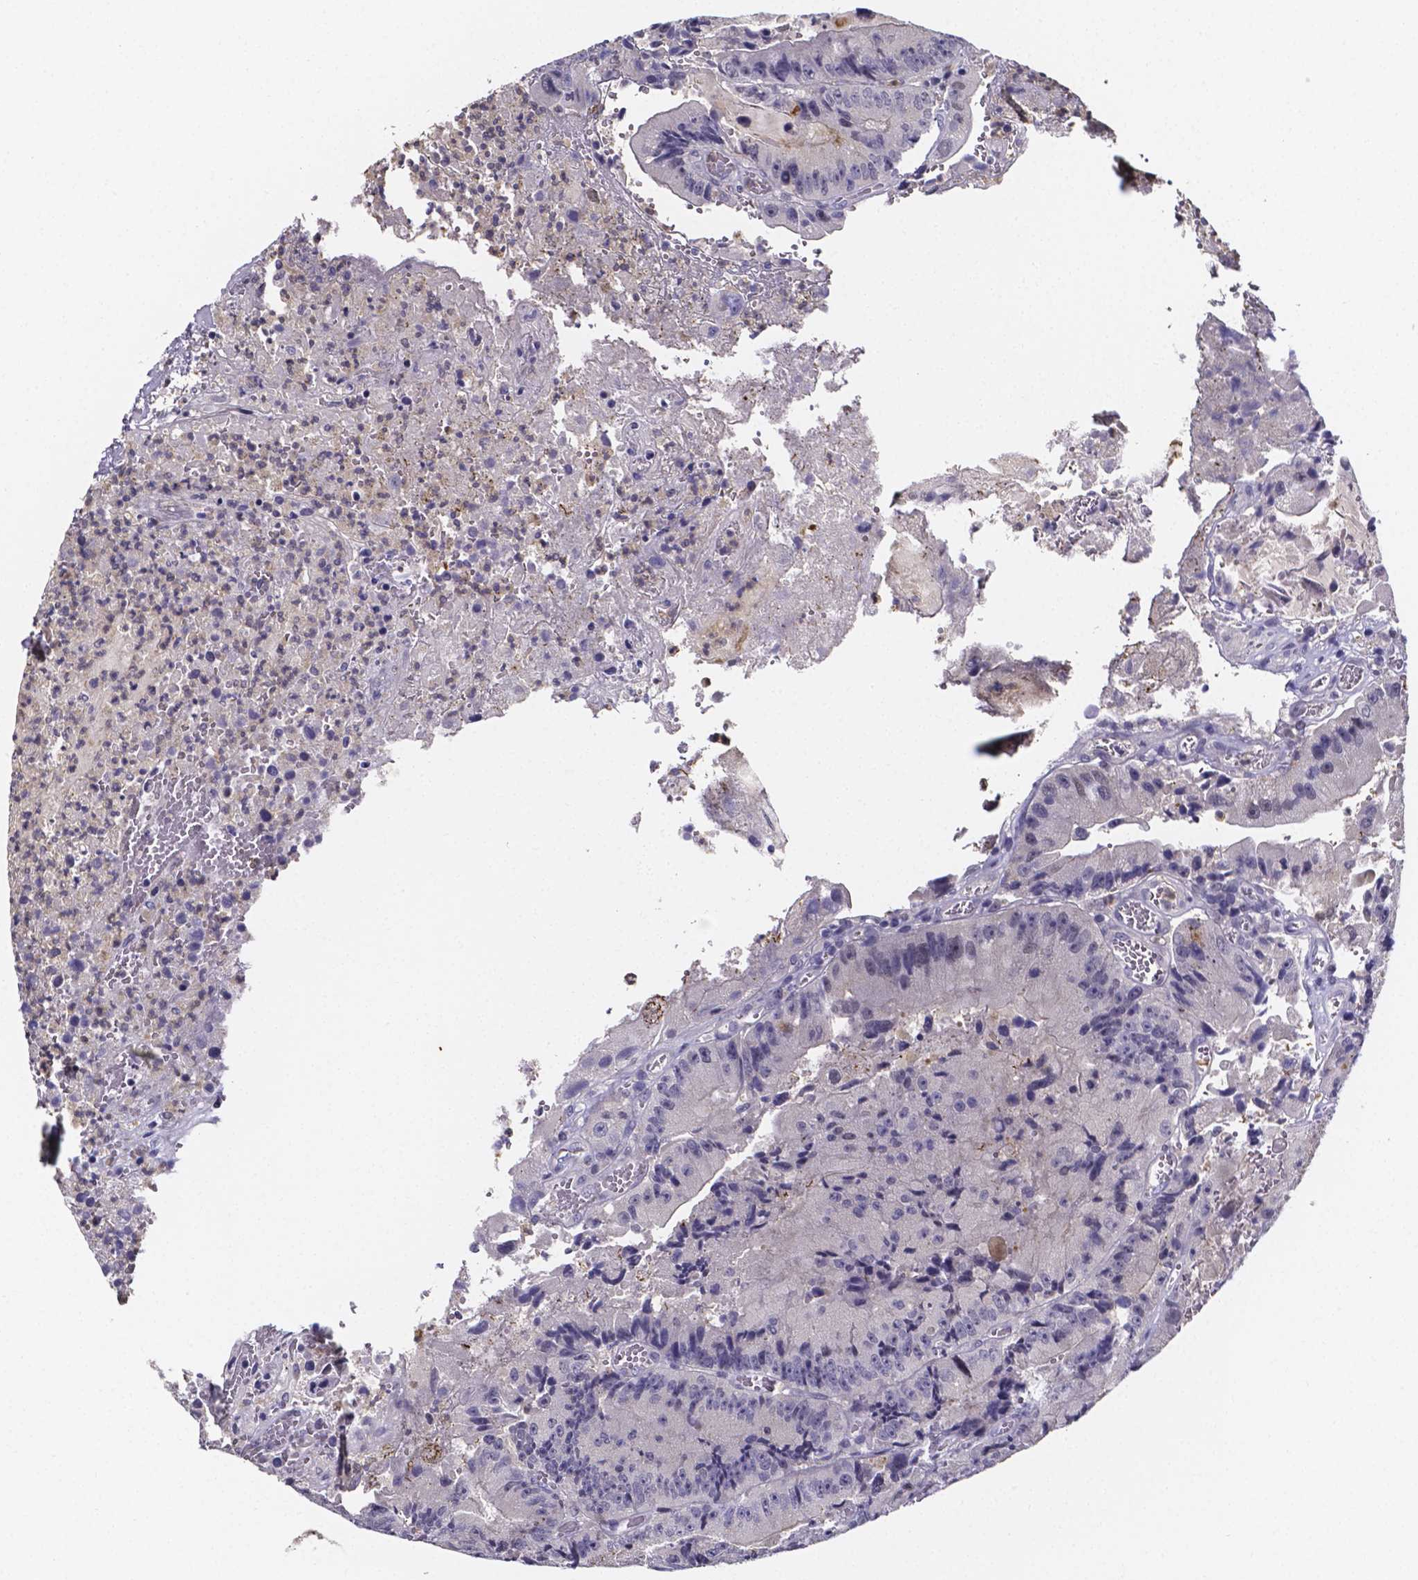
{"staining": {"intensity": "negative", "quantity": "none", "location": "none"}, "tissue": "colorectal cancer", "cell_type": "Tumor cells", "image_type": "cancer", "snomed": [{"axis": "morphology", "description": "Adenocarcinoma, NOS"}, {"axis": "topography", "description": "Colon"}], "caption": "Colorectal adenocarcinoma was stained to show a protein in brown. There is no significant staining in tumor cells. (Brightfield microscopy of DAB immunohistochemistry at high magnification).", "gene": "IZUMO1", "patient": {"sex": "female", "age": 86}}